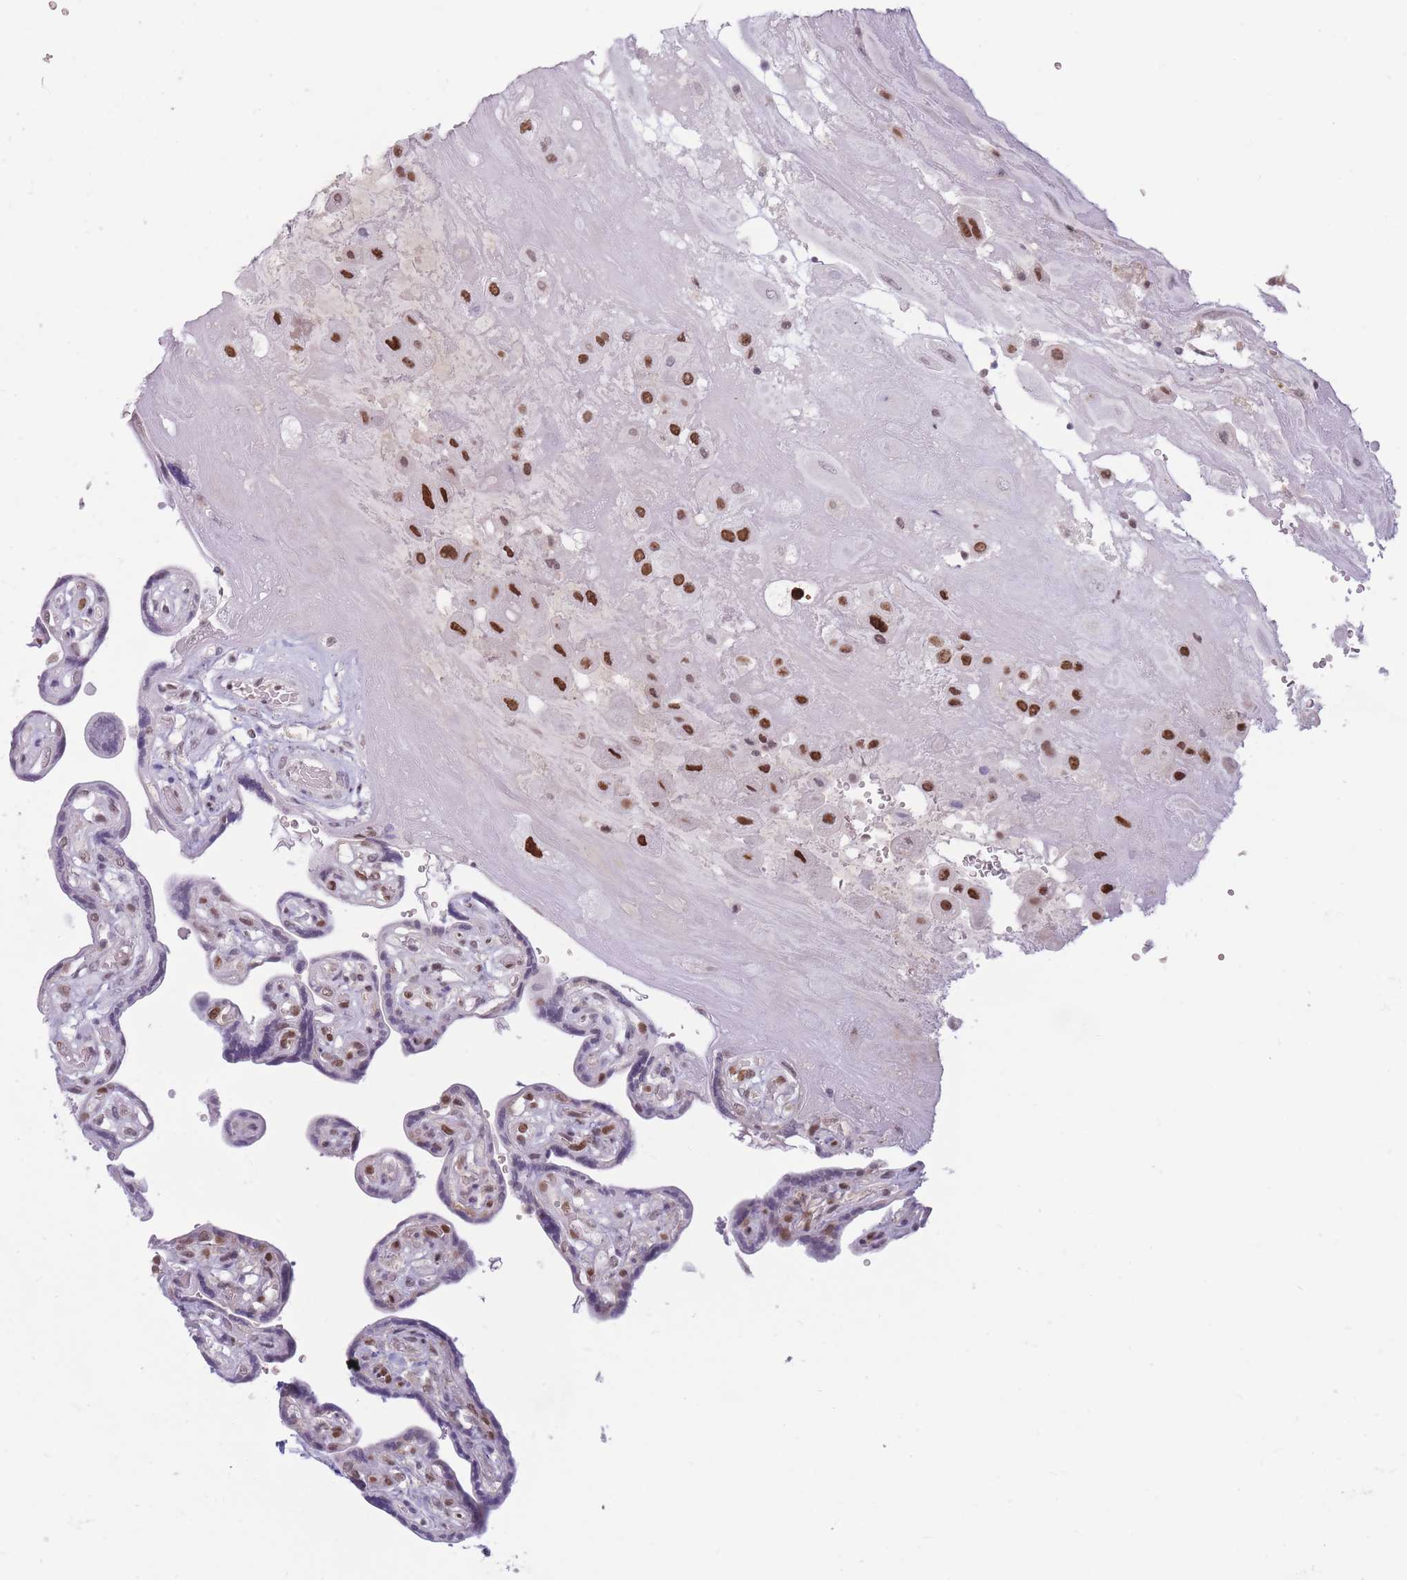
{"staining": {"intensity": "moderate", "quantity": ">75%", "location": "nuclear"}, "tissue": "placenta", "cell_type": "Decidual cells", "image_type": "normal", "snomed": [{"axis": "morphology", "description": "Normal tissue, NOS"}, {"axis": "topography", "description": "Placenta"}], "caption": "Protein positivity by IHC displays moderate nuclear staining in about >75% of decidual cells in normal placenta.", "gene": "ARID3B", "patient": {"sex": "female", "age": 32}}